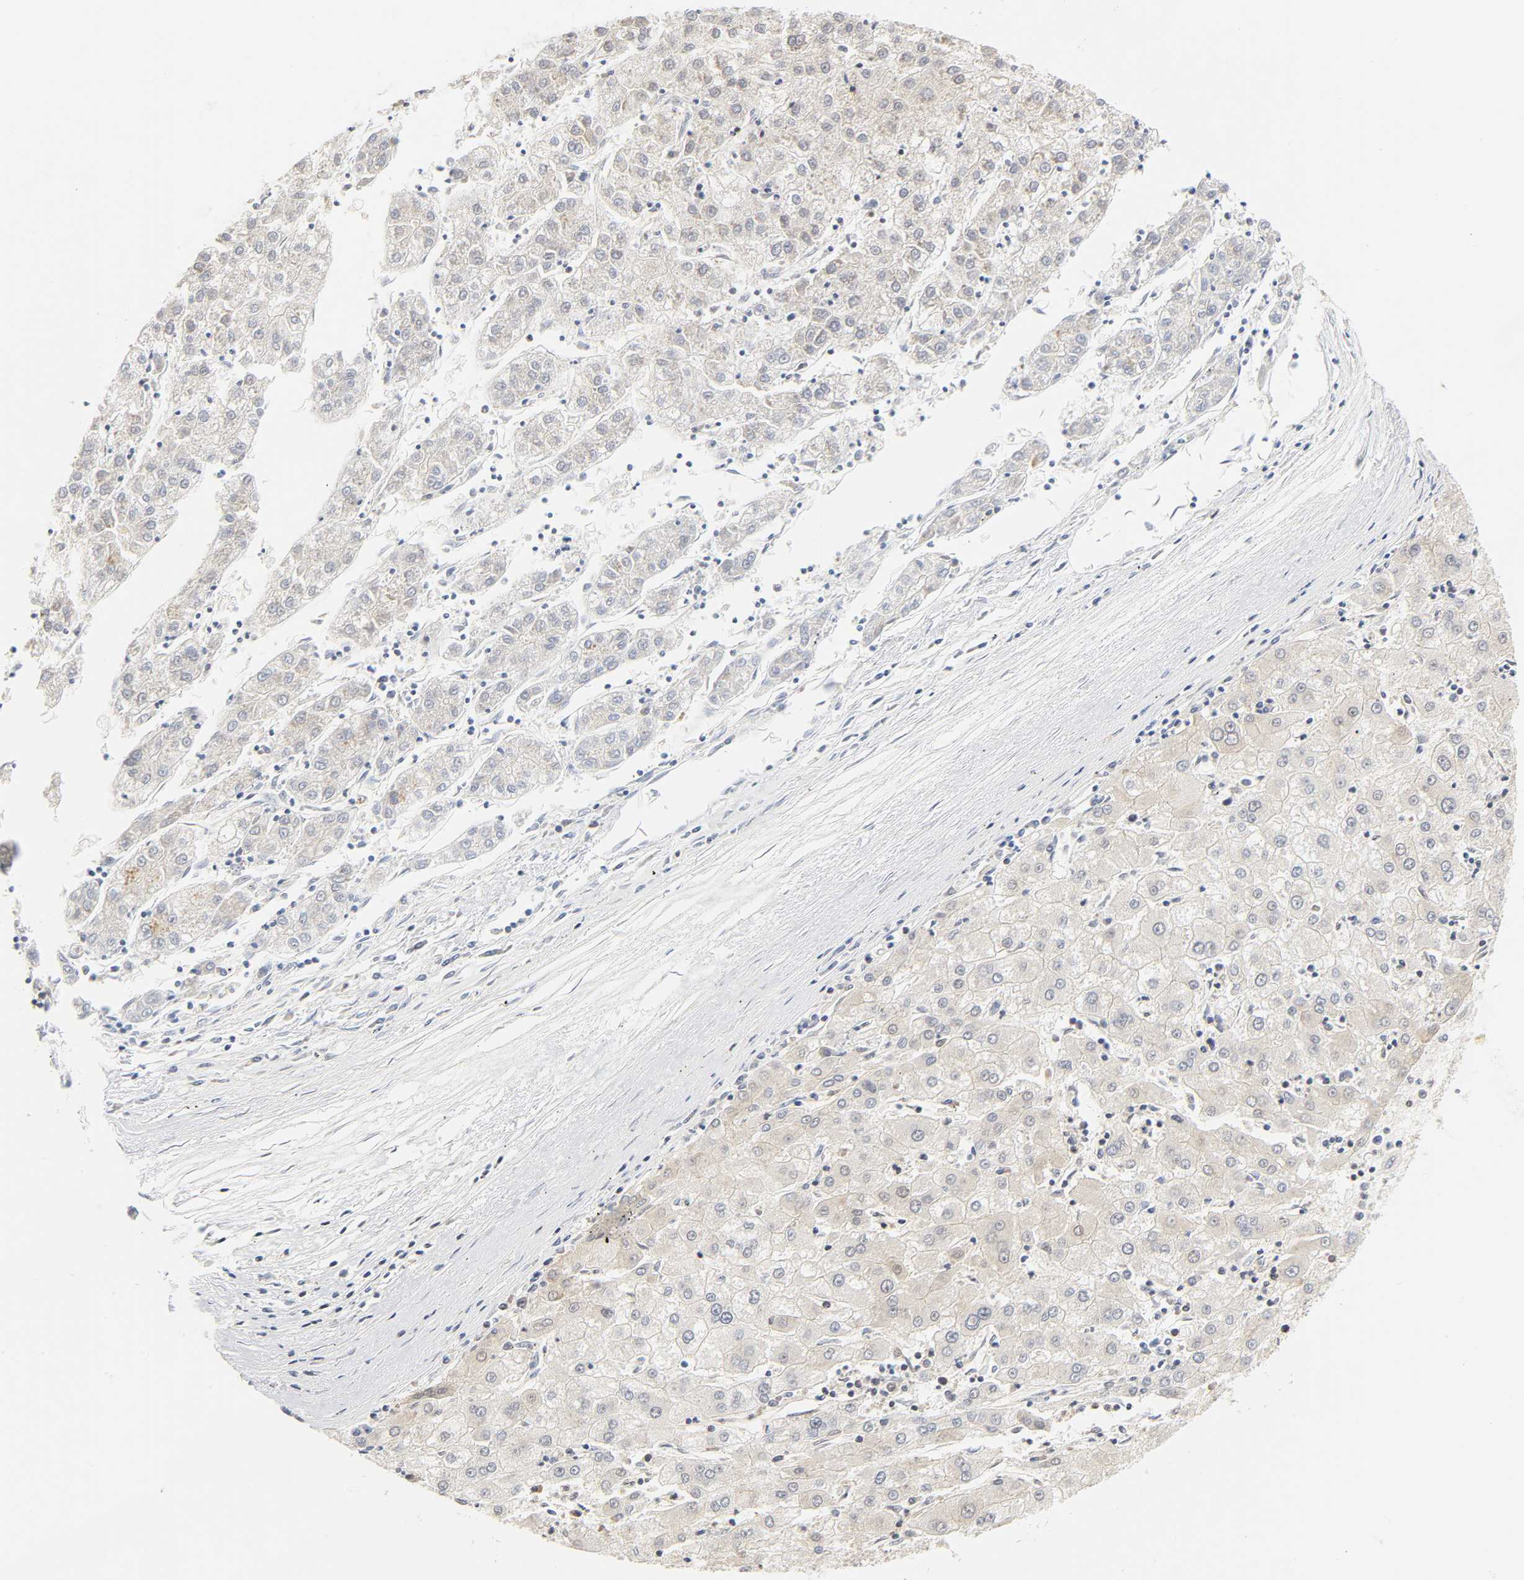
{"staining": {"intensity": "negative", "quantity": "none", "location": "none"}, "tissue": "liver cancer", "cell_type": "Tumor cells", "image_type": "cancer", "snomed": [{"axis": "morphology", "description": "Carcinoma, Hepatocellular, NOS"}, {"axis": "topography", "description": "Liver"}], "caption": "There is no significant positivity in tumor cells of hepatocellular carcinoma (liver).", "gene": "CDC37", "patient": {"sex": "male", "age": 72}}